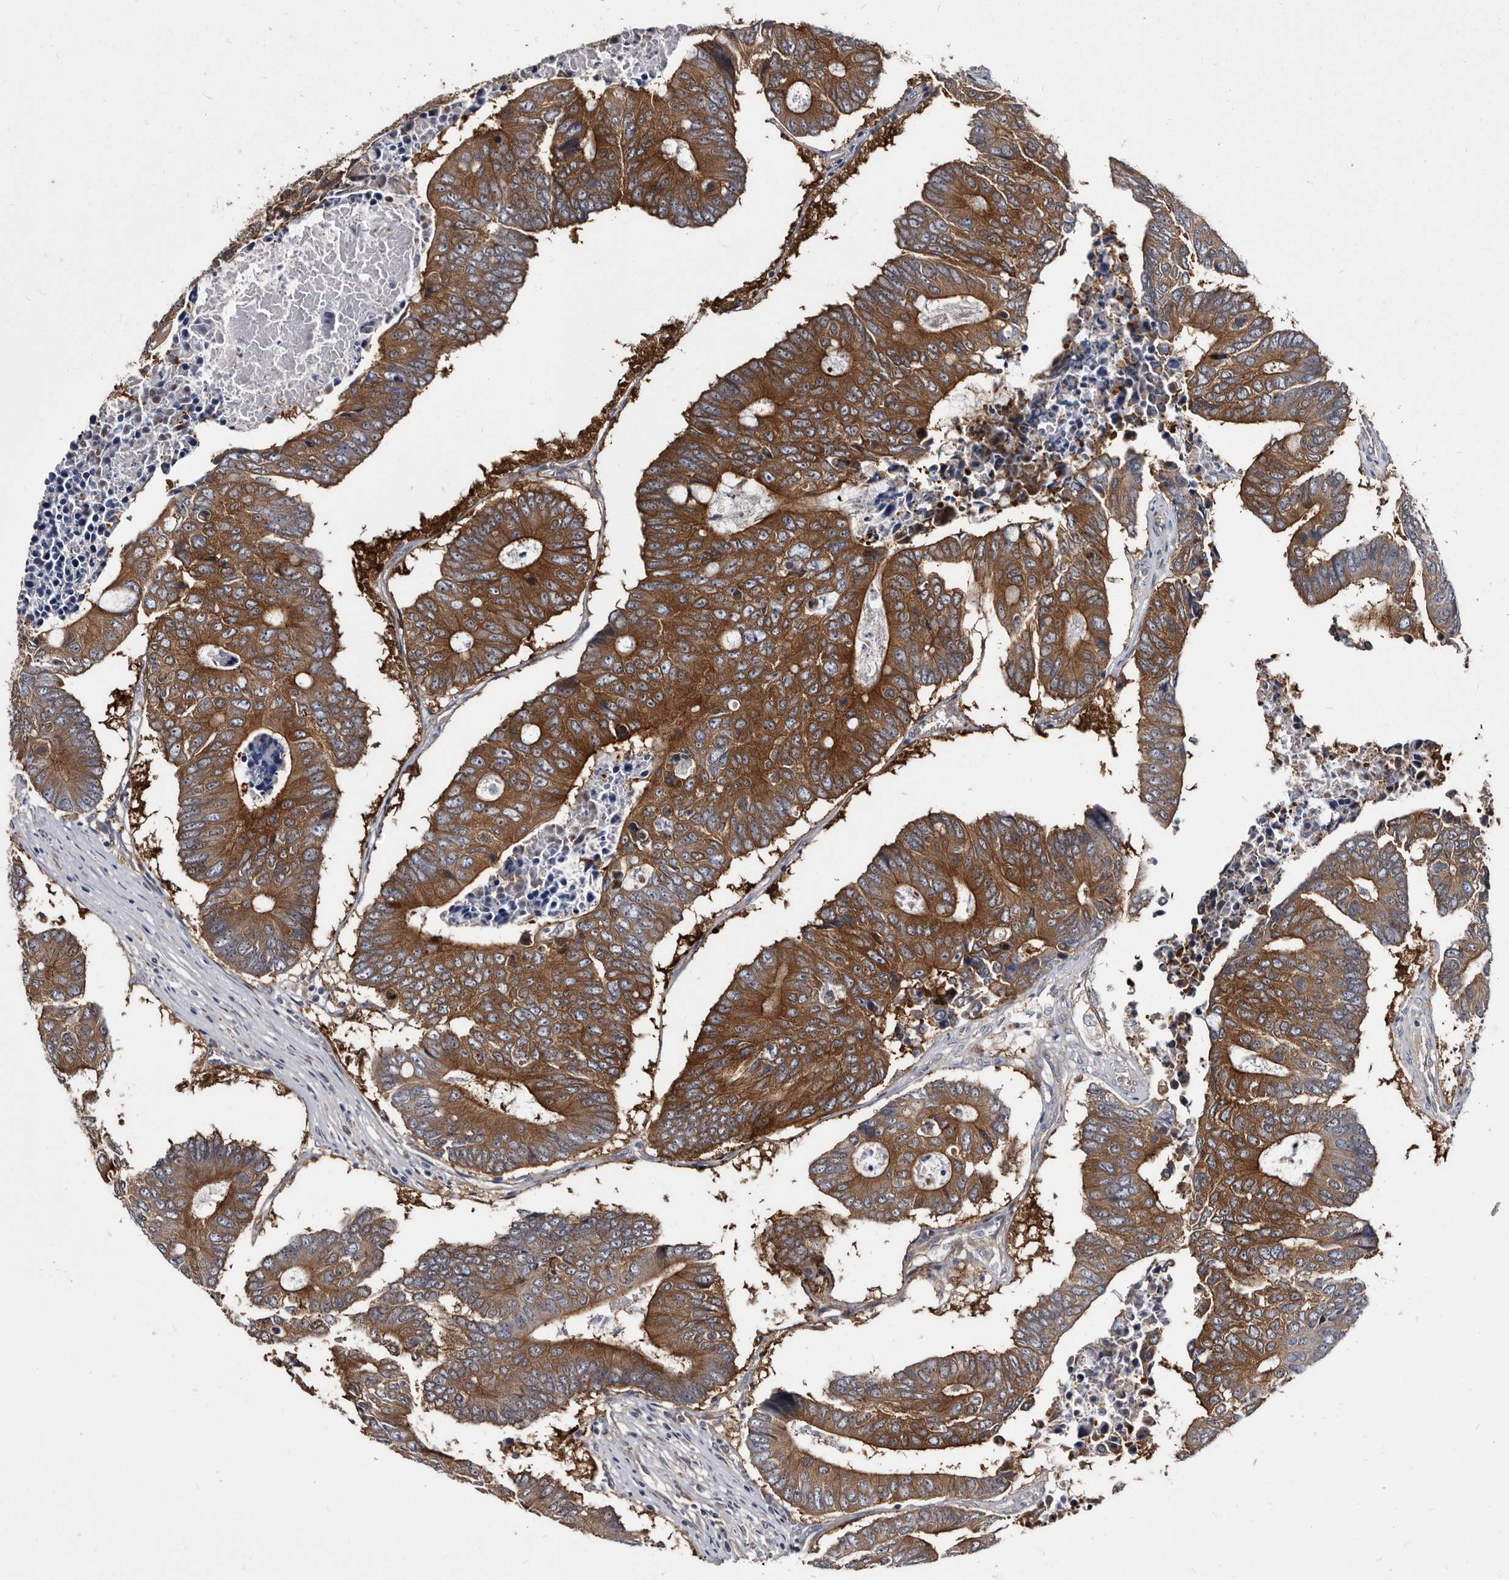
{"staining": {"intensity": "strong", "quantity": ">75%", "location": "cytoplasmic/membranous"}, "tissue": "colorectal cancer", "cell_type": "Tumor cells", "image_type": "cancer", "snomed": [{"axis": "morphology", "description": "Adenocarcinoma, NOS"}, {"axis": "topography", "description": "Colon"}], "caption": "This is an image of IHC staining of colorectal adenocarcinoma, which shows strong expression in the cytoplasmic/membranous of tumor cells.", "gene": "ABCF2", "patient": {"sex": "male", "age": 87}}